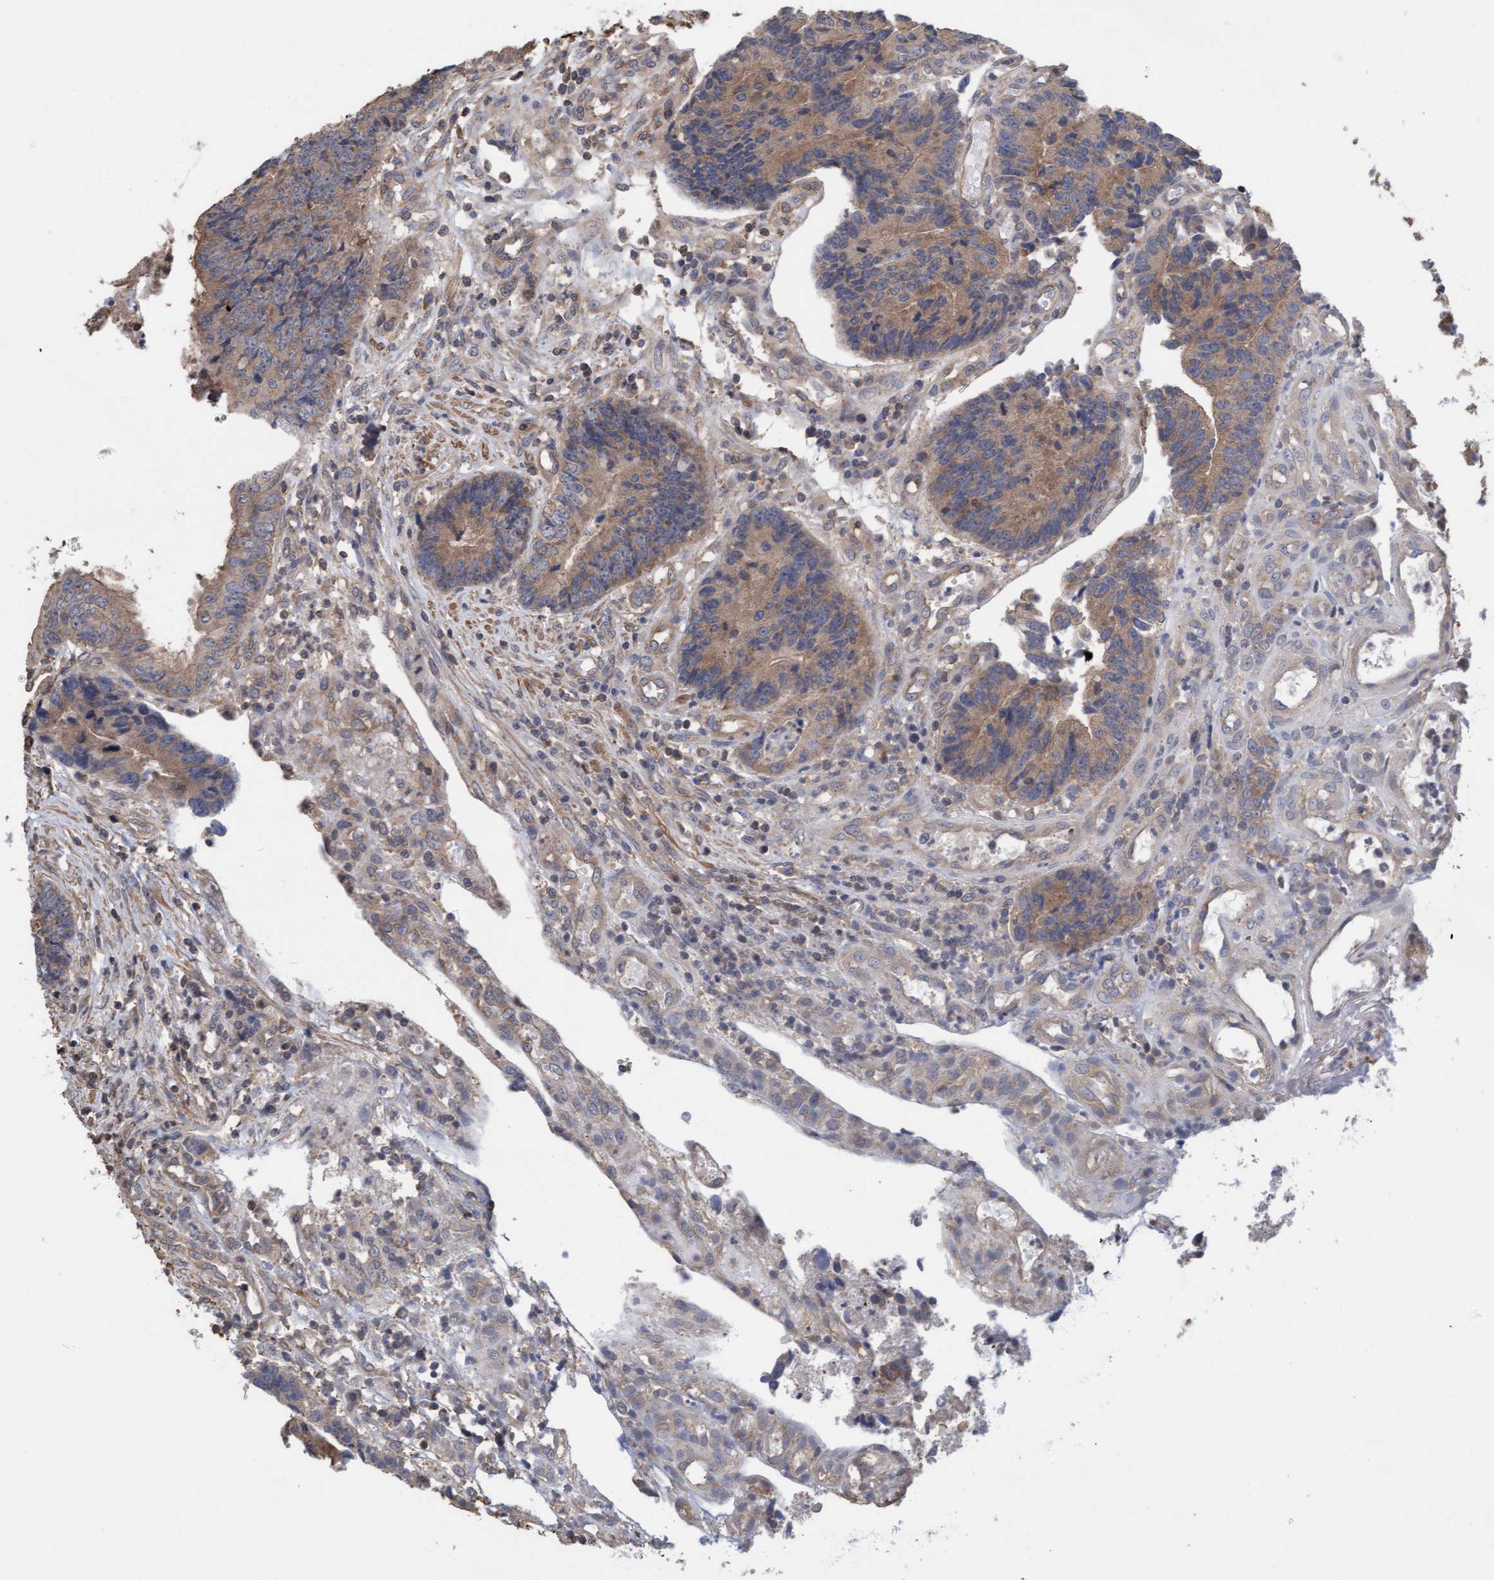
{"staining": {"intensity": "moderate", "quantity": ">75%", "location": "cytoplasmic/membranous"}, "tissue": "colorectal cancer", "cell_type": "Tumor cells", "image_type": "cancer", "snomed": [{"axis": "morphology", "description": "Adenocarcinoma, NOS"}, {"axis": "topography", "description": "Rectum"}], "caption": "Tumor cells demonstrate moderate cytoplasmic/membranous expression in about >75% of cells in colorectal cancer (adenocarcinoma). (Brightfield microscopy of DAB IHC at high magnification).", "gene": "FXR2", "patient": {"sex": "male", "age": 84}}